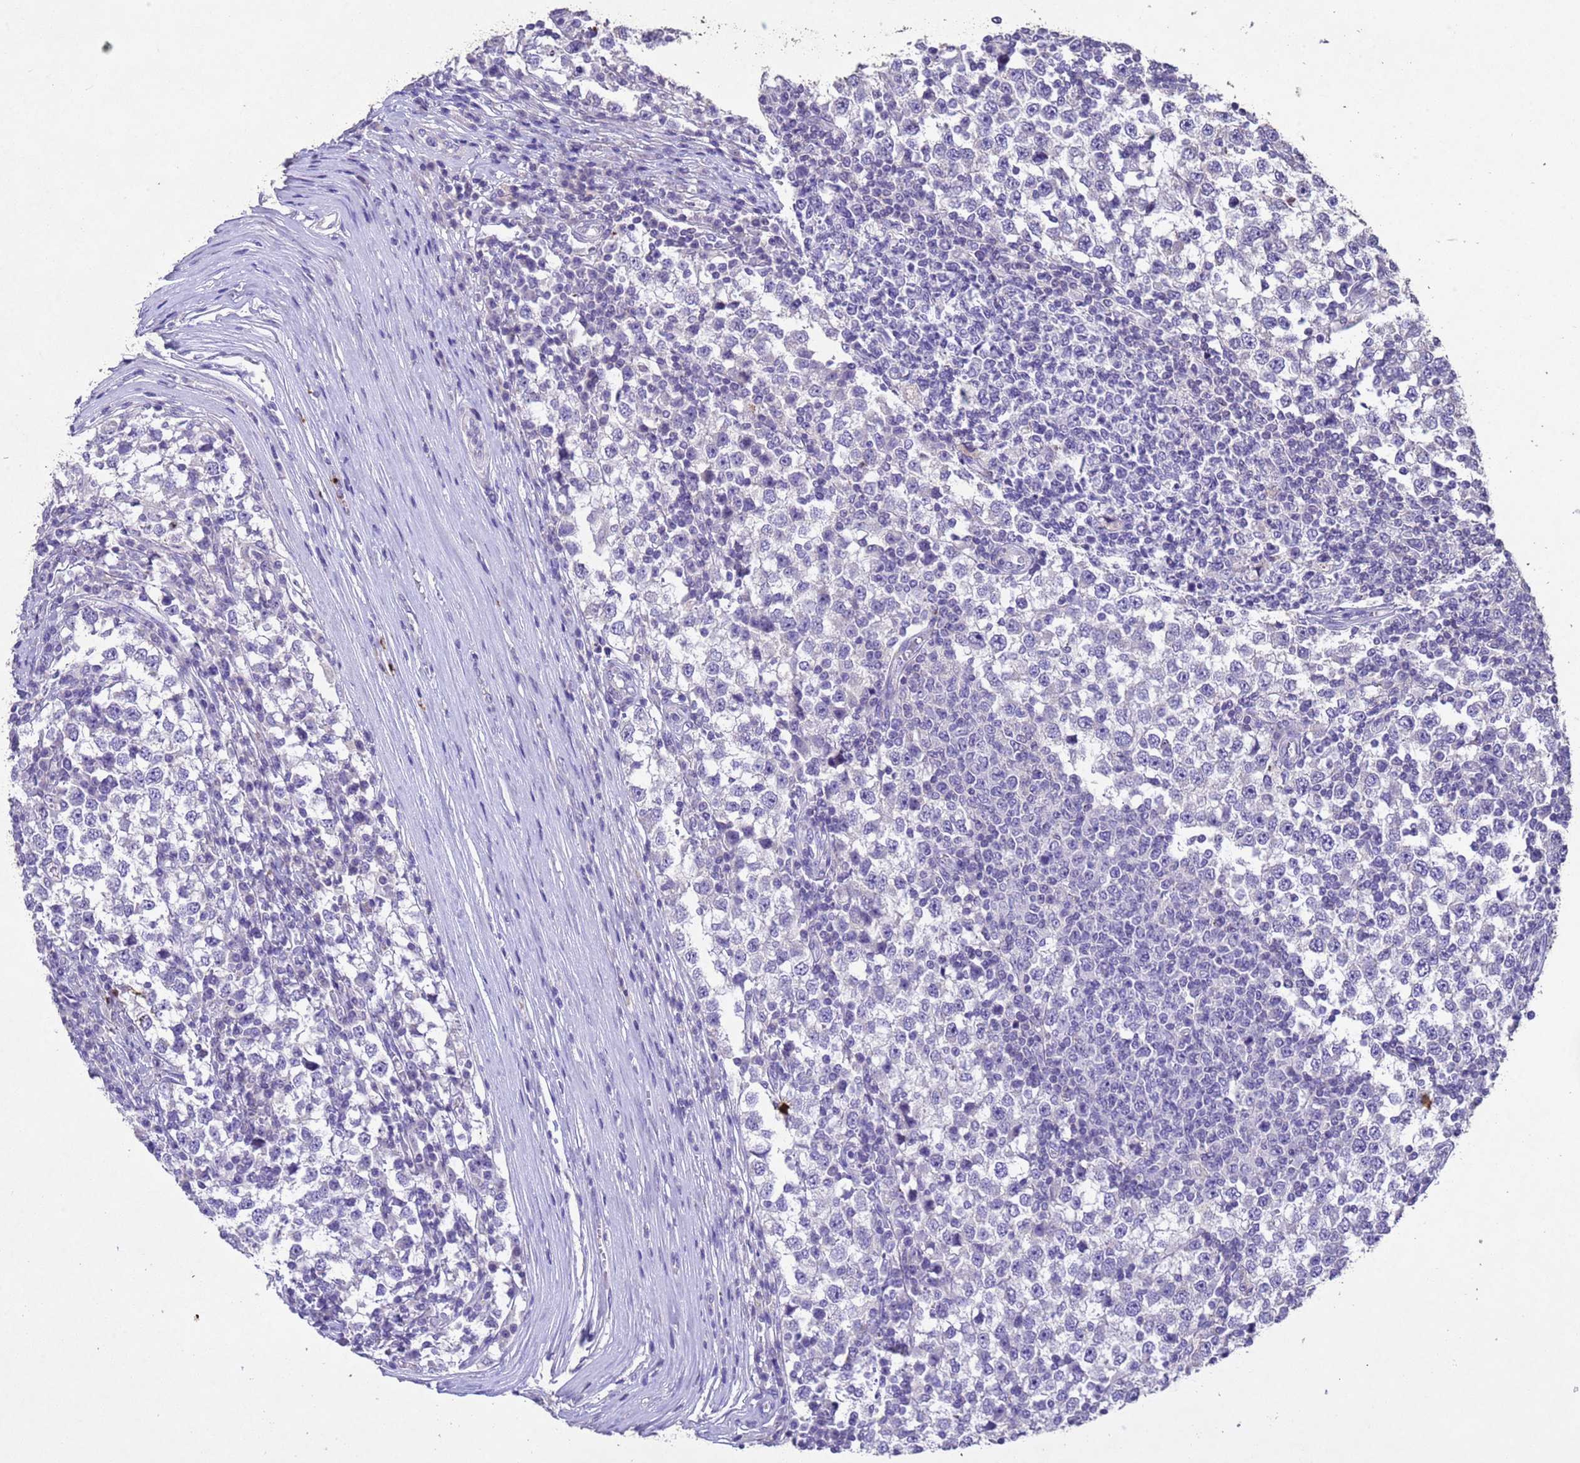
{"staining": {"intensity": "negative", "quantity": "none", "location": "none"}, "tissue": "testis cancer", "cell_type": "Tumor cells", "image_type": "cancer", "snomed": [{"axis": "morphology", "description": "Seminoma, NOS"}, {"axis": "topography", "description": "Testis"}], "caption": "Tumor cells are negative for brown protein staining in seminoma (testis).", "gene": "NLRP11", "patient": {"sex": "male", "age": 65}}